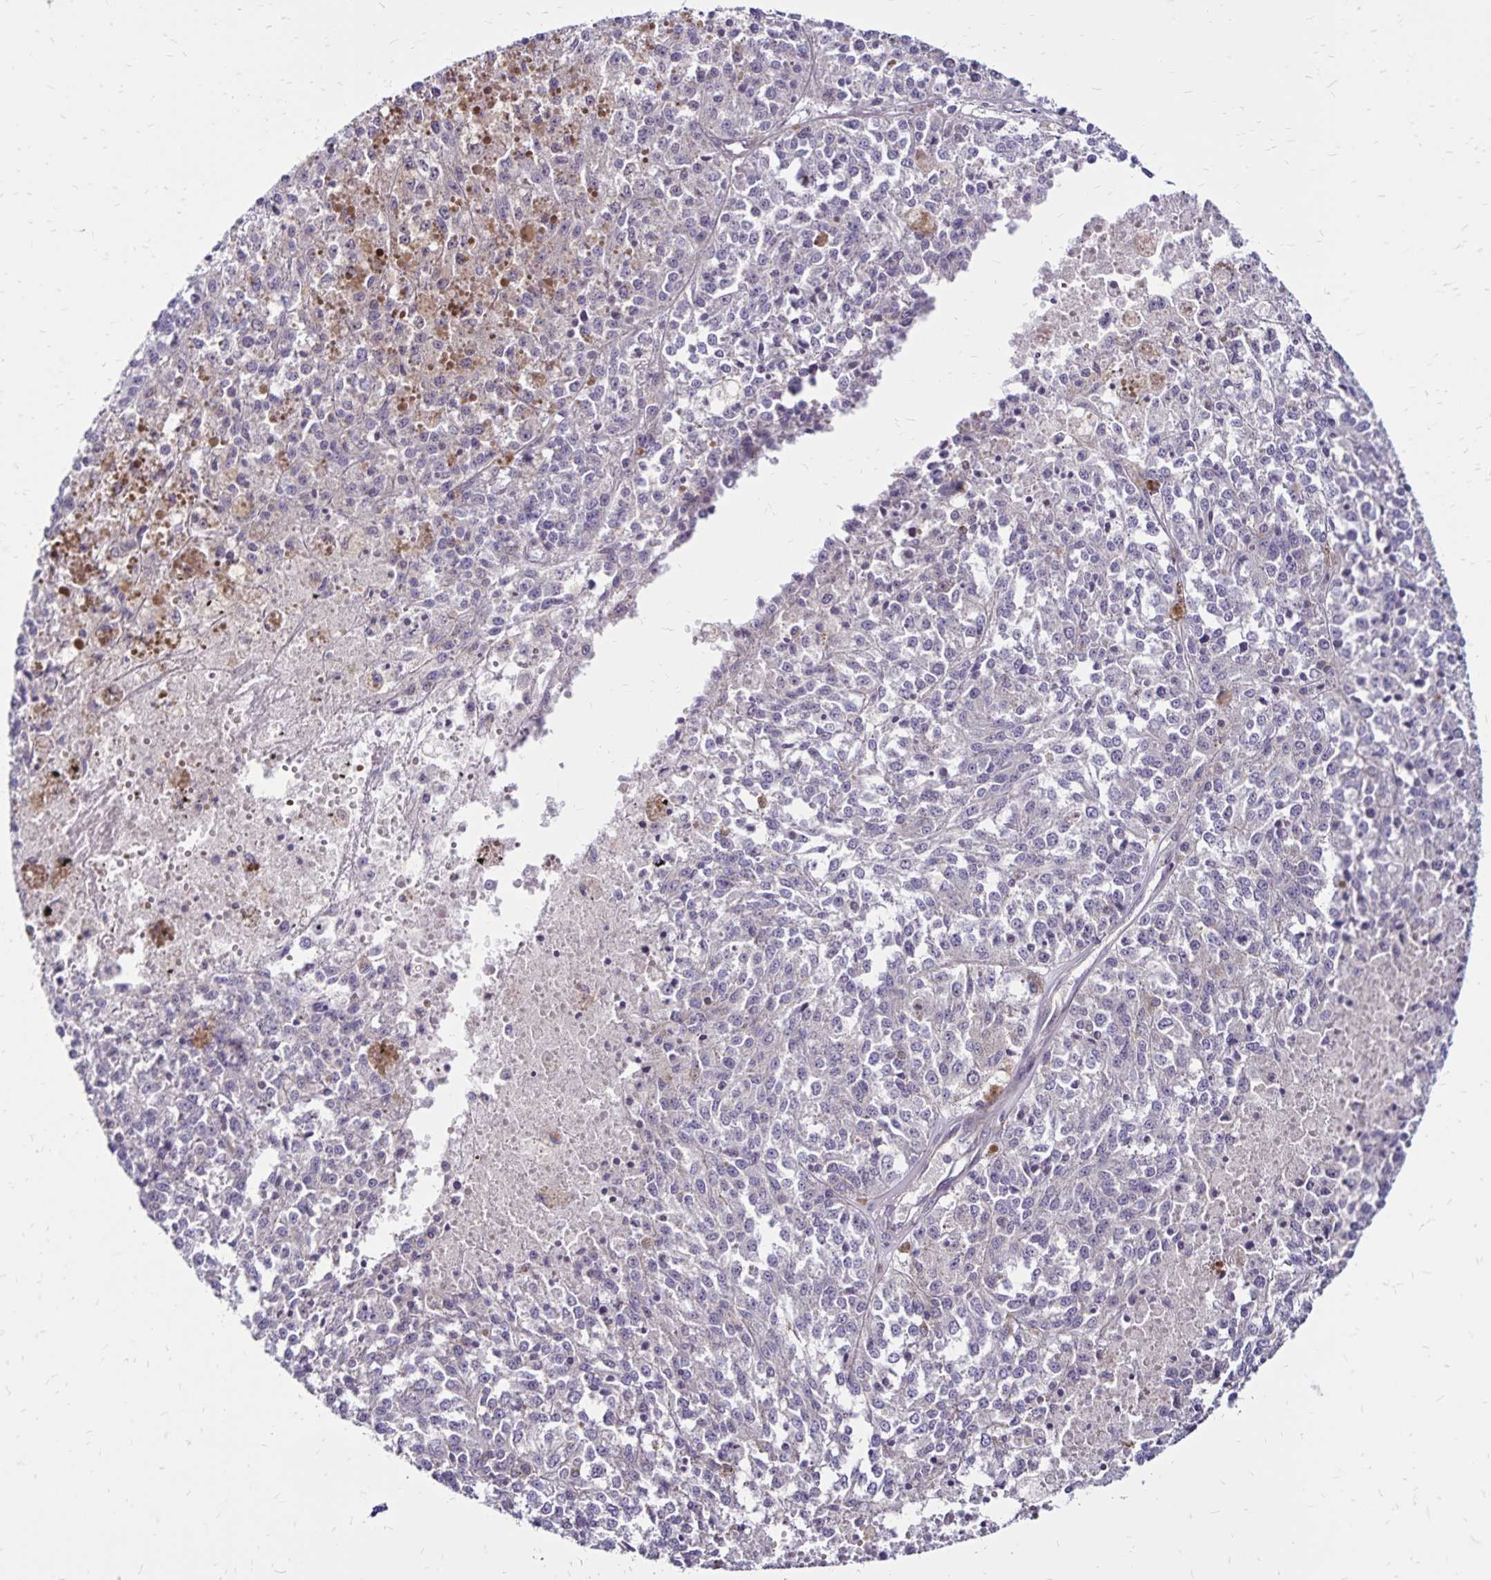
{"staining": {"intensity": "negative", "quantity": "none", "location": "none"}, "tissue": "melanoma", "cell_type": "Tumor cells", "image_type": "cancer", "snomed": [{"axis": "morphology", "description": "Malignant melanoma, Metastatic site"}, {"axis": "topography", "description": "Lymph node"}], "caption": "An image of human malignant melanoma (metastatic site) is negative for staining in tumor cells.", "gene": "FSD1", "patient": {"sex": "female", "age": 64}}